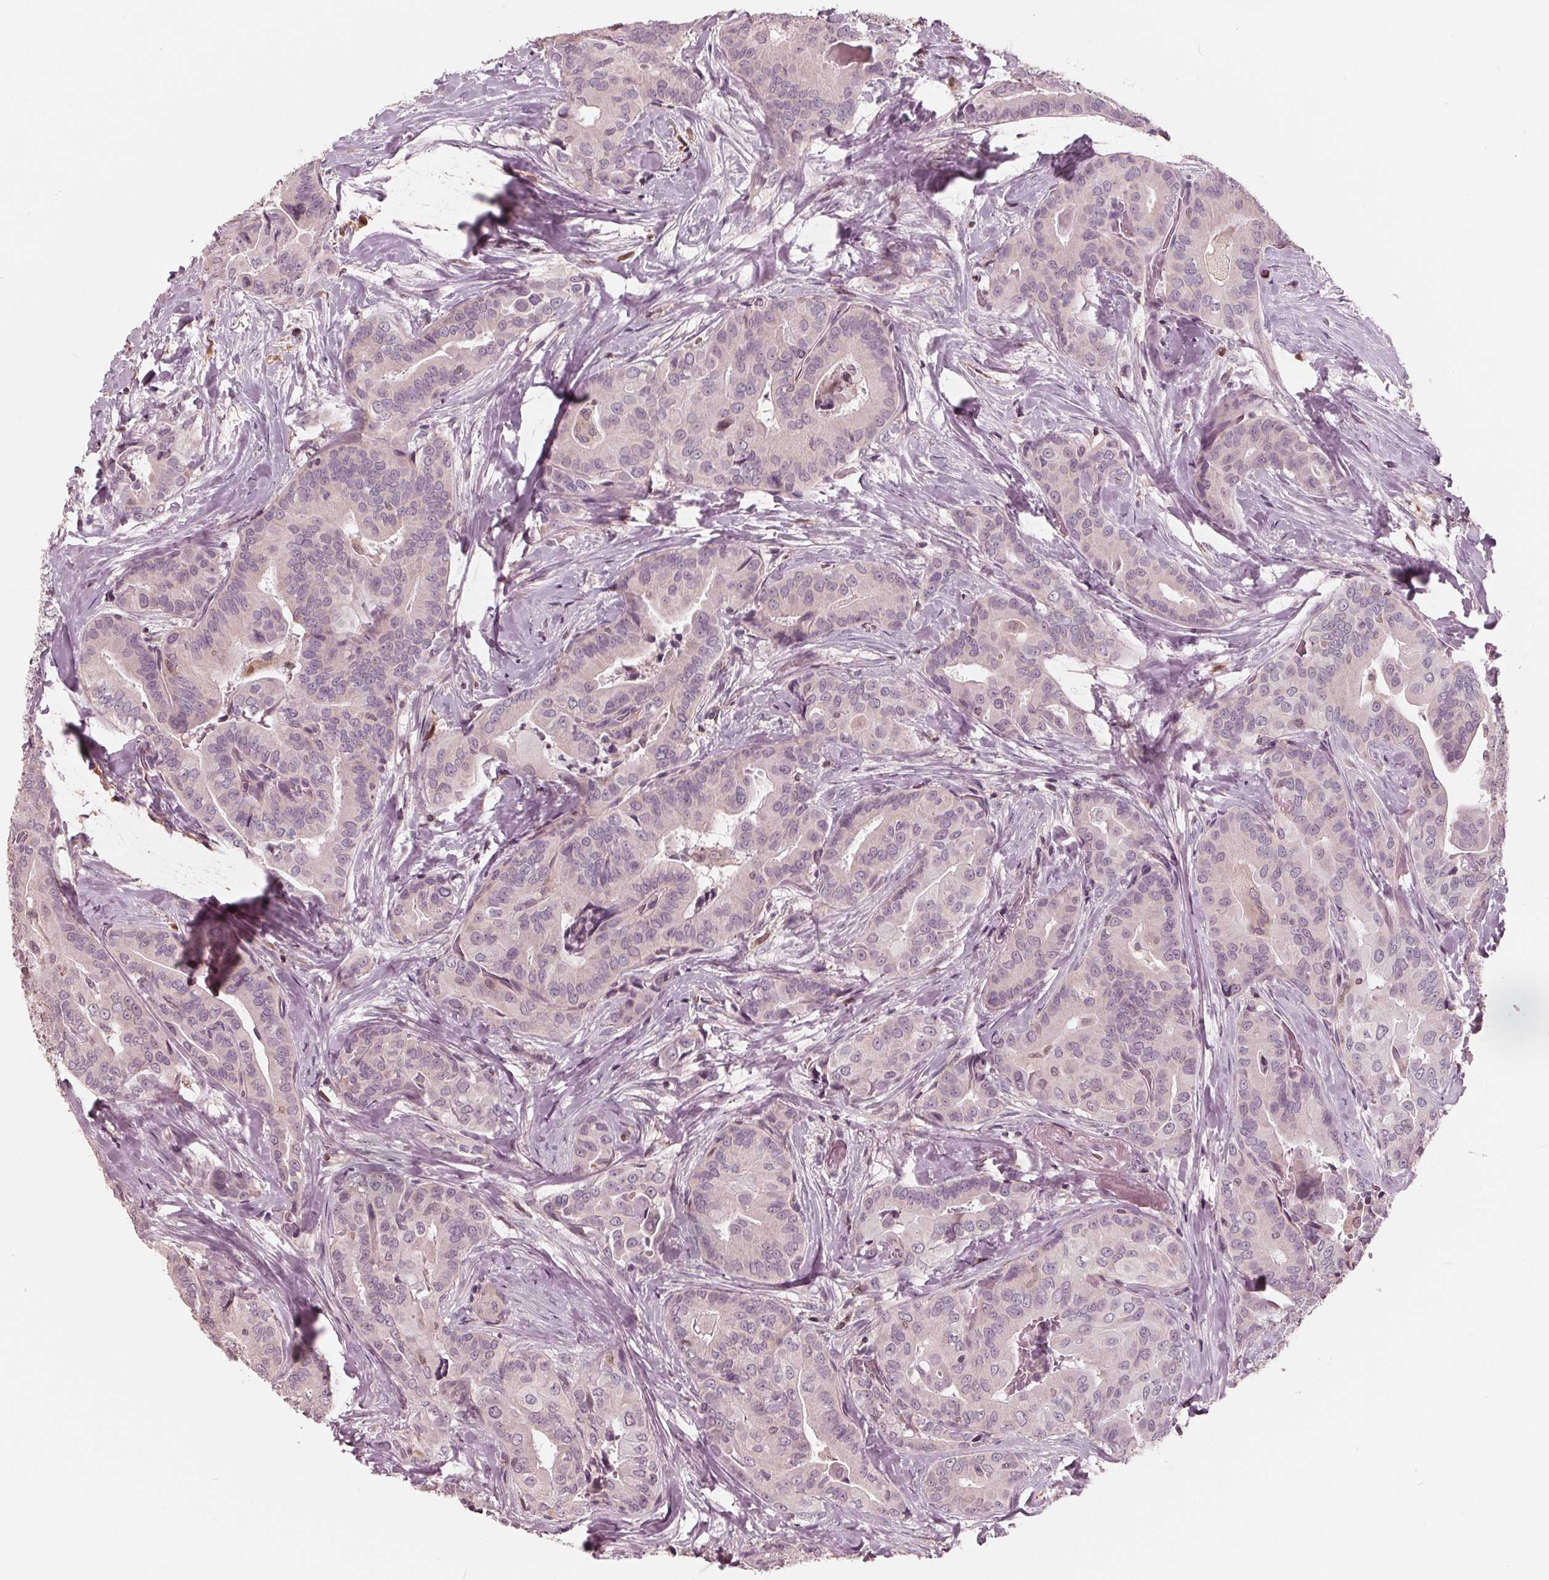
{"staining": {"intensity": "negative", "quantity": "none", "location": "none"}, "tissue": "thyroid cancer", "cell_type": "Tumor cells", "image_type": "cancer", "snomed": [{"axis": "morphology", "description": "Papillary adenocarcinoma, NOS"}, {"axis": "topography", "description": "Thyroid gland"}], "caption": "Tumor cells are negative for protein expression in human thyroid papillary adenocarcinoma.", "gene": "ING3", "patient": {"sex": "male", "age": 61}}